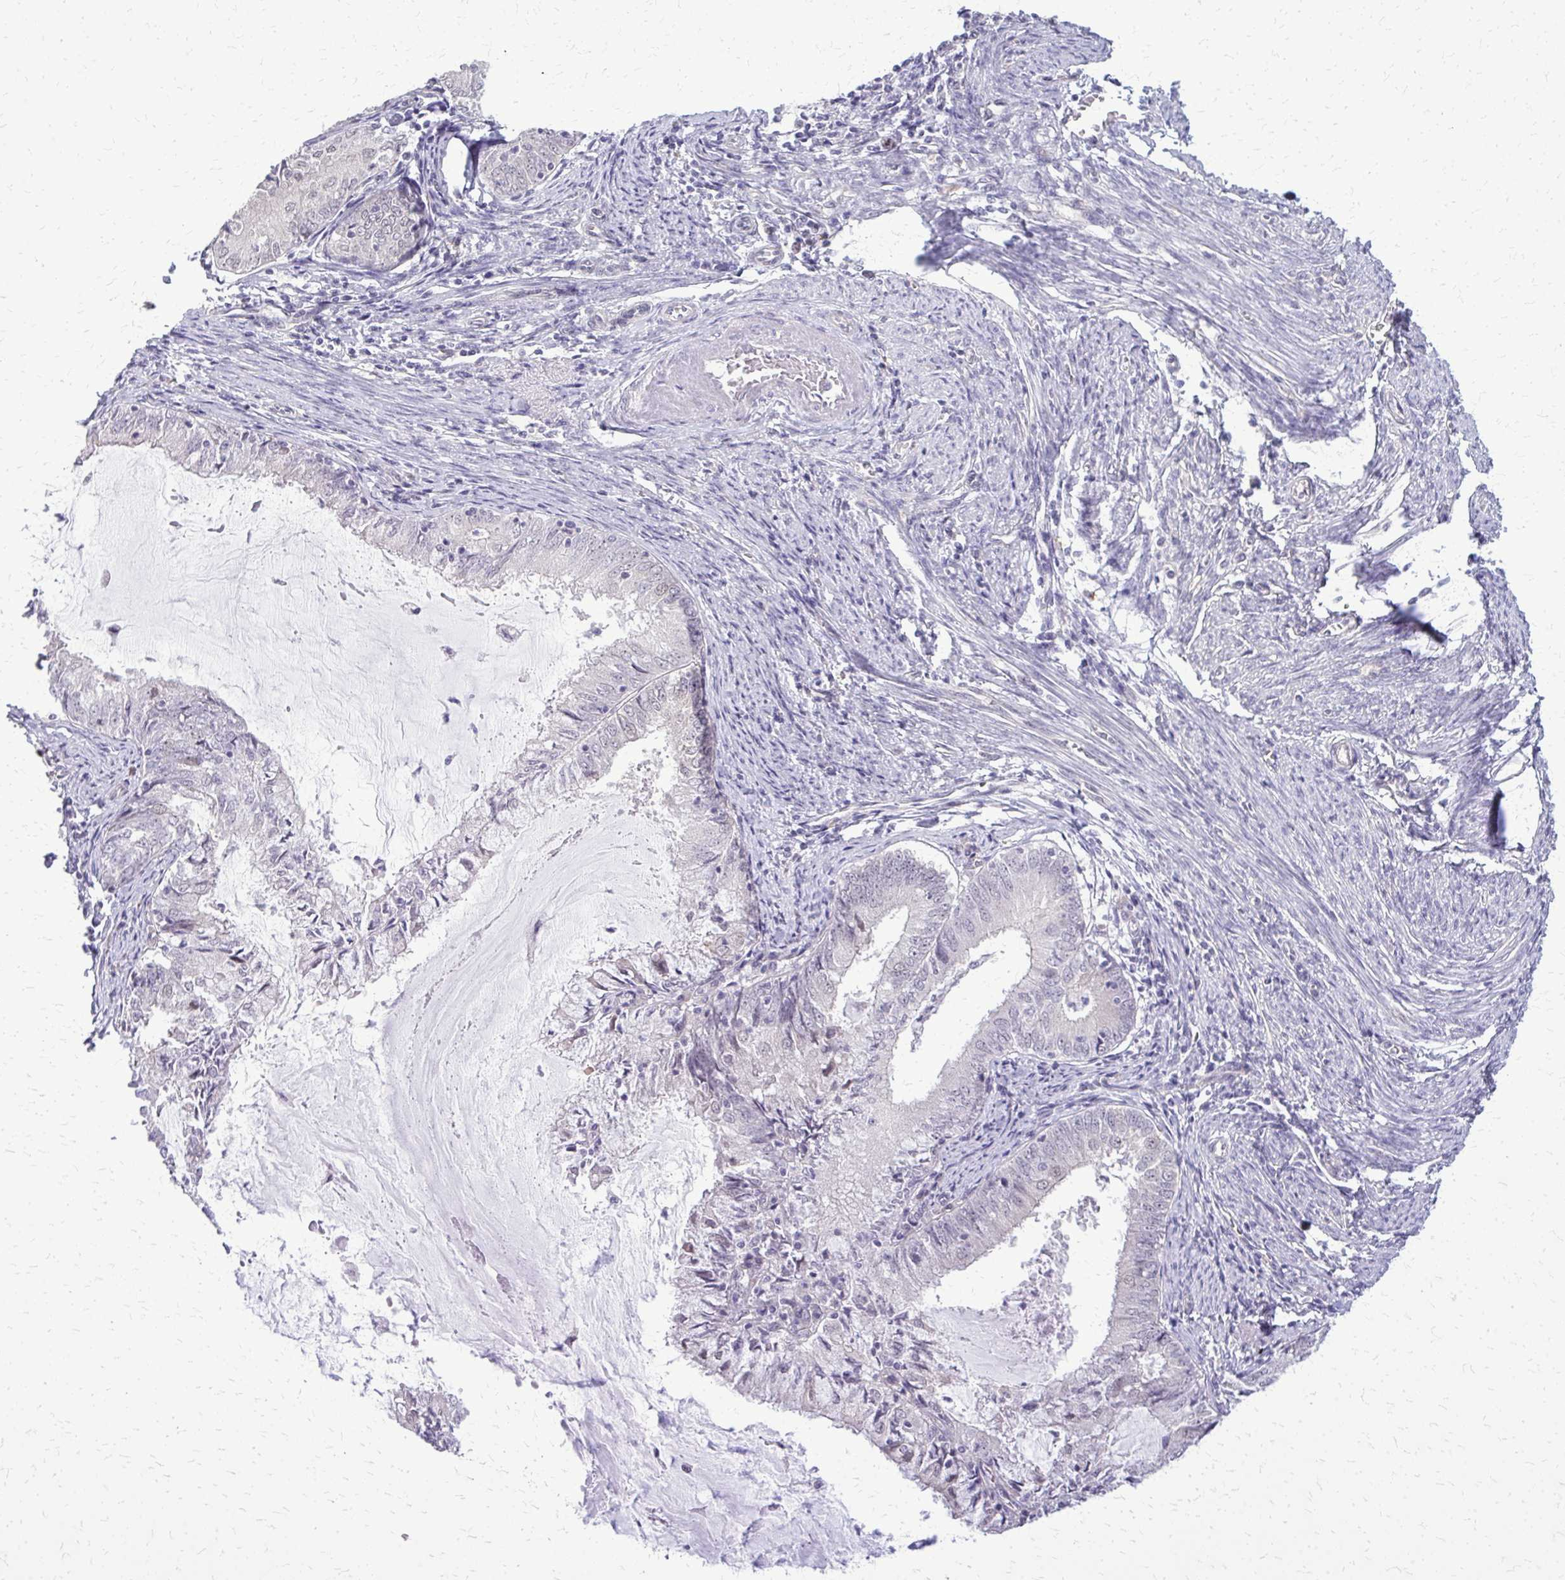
{"staining": {"intensity": "negative", "quantity": "none", "location": "none"}, "tissue": "endometrial cancer", "cell_type": "Tumor cells", "image_type": "cancer", "snomed": [{"axis": "morphology", "description": "Adenocarcinoma, NOS"}, {"axis": "topography", "description": "Endometrium"}], "caption": "IHC of endometrial adenocarcinoma demonstrates no expression in tumor cells.", "gene": "PLCB1", "patient": {"sex": "female", "age": 57}}